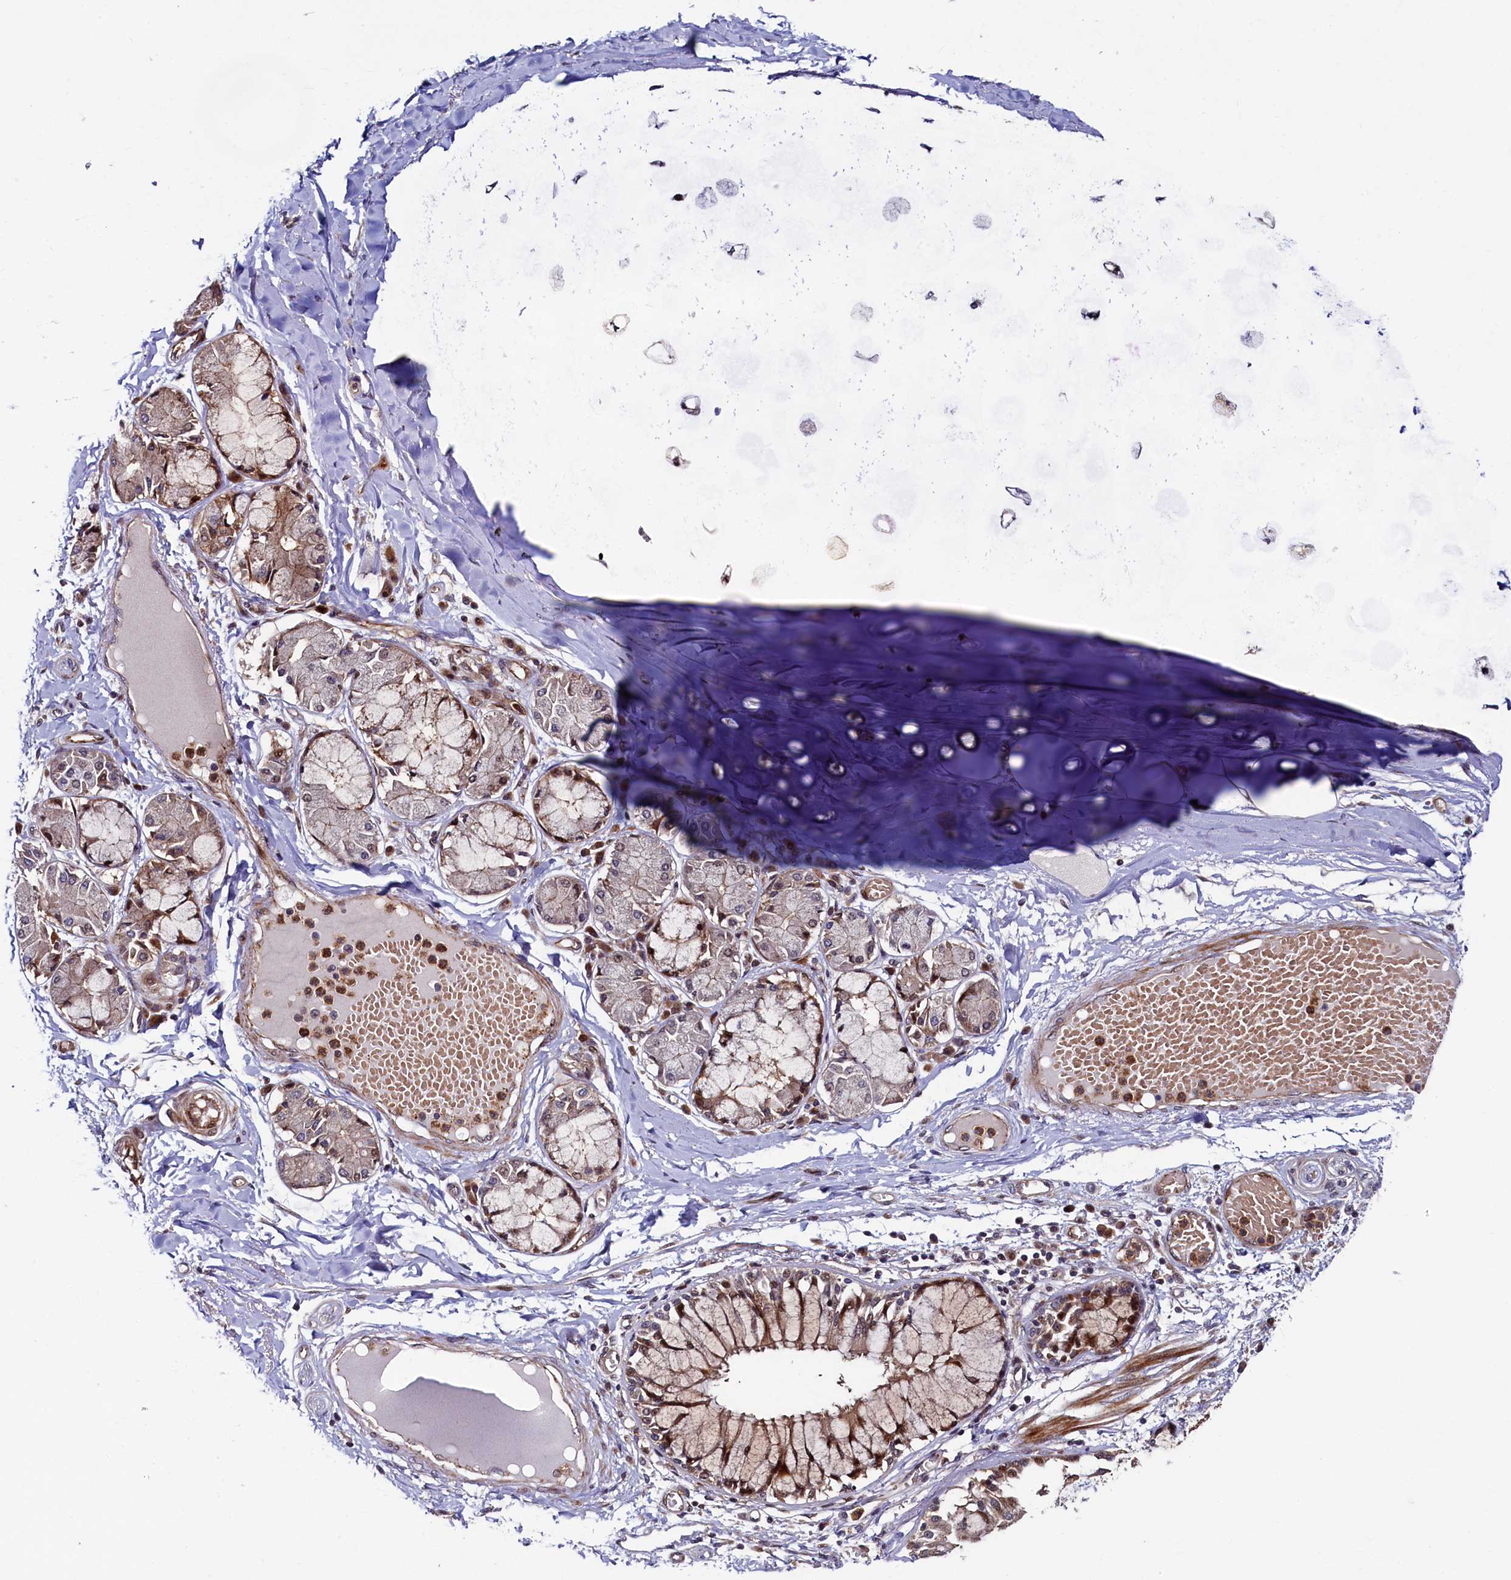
{"staining": {"intensity": "negative", "quantity": "none", "location": "none"}, "tissue": "adipose tissue", "cell_type": "Adipocytes", "image_type": "normal", "snomed": [{"axis": "morphology", "description": "Normal tissue, NOS"}, {"axis": "topography", "description": "Cartilage tissue"}, {"axis": "topography", "description": "Bronchus"}, {"axis": "topography", "description": "Lung"}, {"axis": "topography", "description": "Peripheral nerve tissue"}], "caption": "This is an immunohistochemistry micrograph of benign adipose tissue. There is no positivity in adipocytes.", "gene": "PIK3C3", "patient": {"sex": "female", "age": 49}}